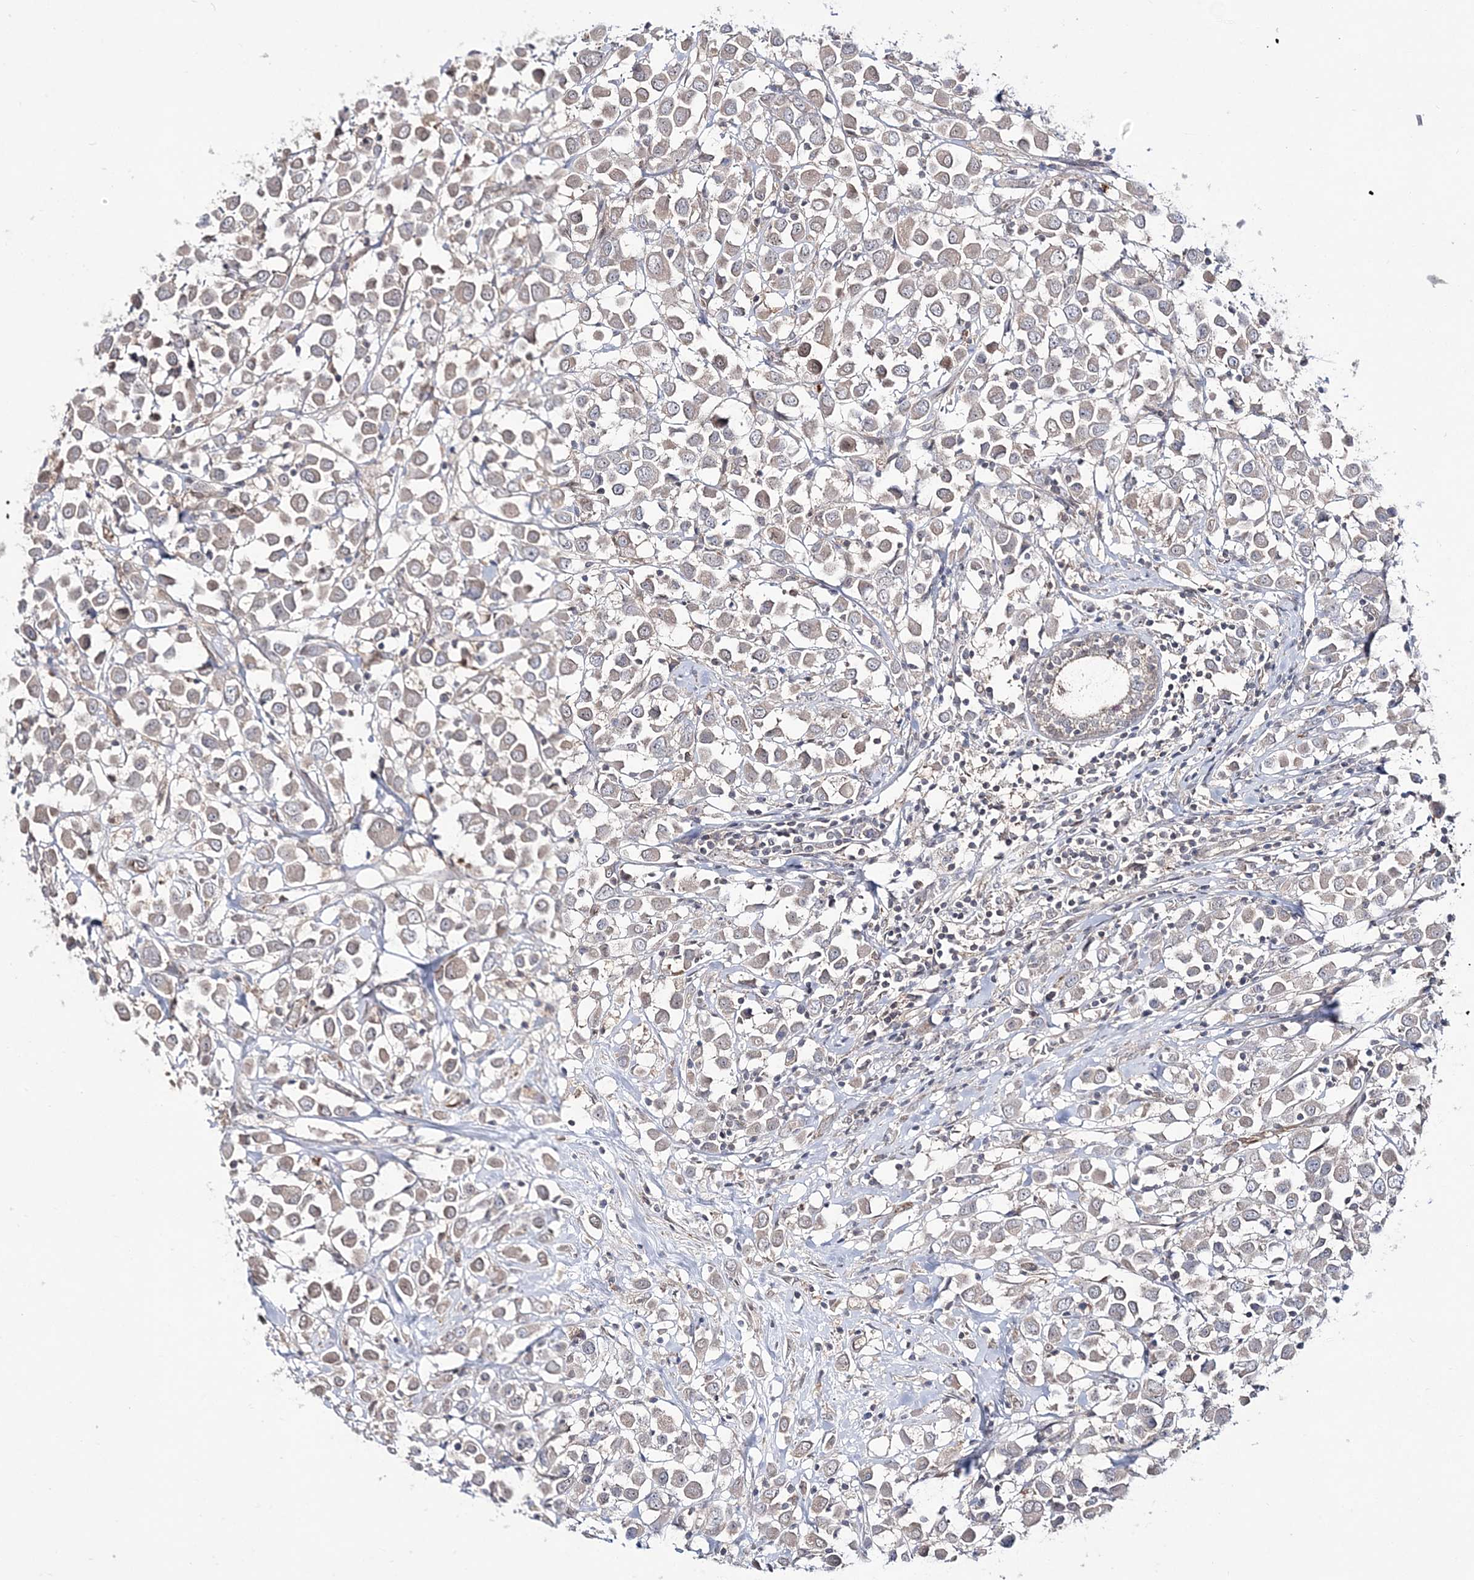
{"staining": {"intensity": "negative", "quantity": "none", "location": "none"}, "tissue": "breast cancer", "cell_type": "Tumor cells", "image_type": "cancer", "snomed": [{"axis": "morphology", "description": "Duct carcinoma"}, {"axis": "topography", "description": "Breast"}], "caption": "The IHC histopathology image has no significant expression in tumor cells of breast infiltrating ductal carcinoma tissue.", "gene": "DHX57", "patient": {"sex": "female", "age": 61}}